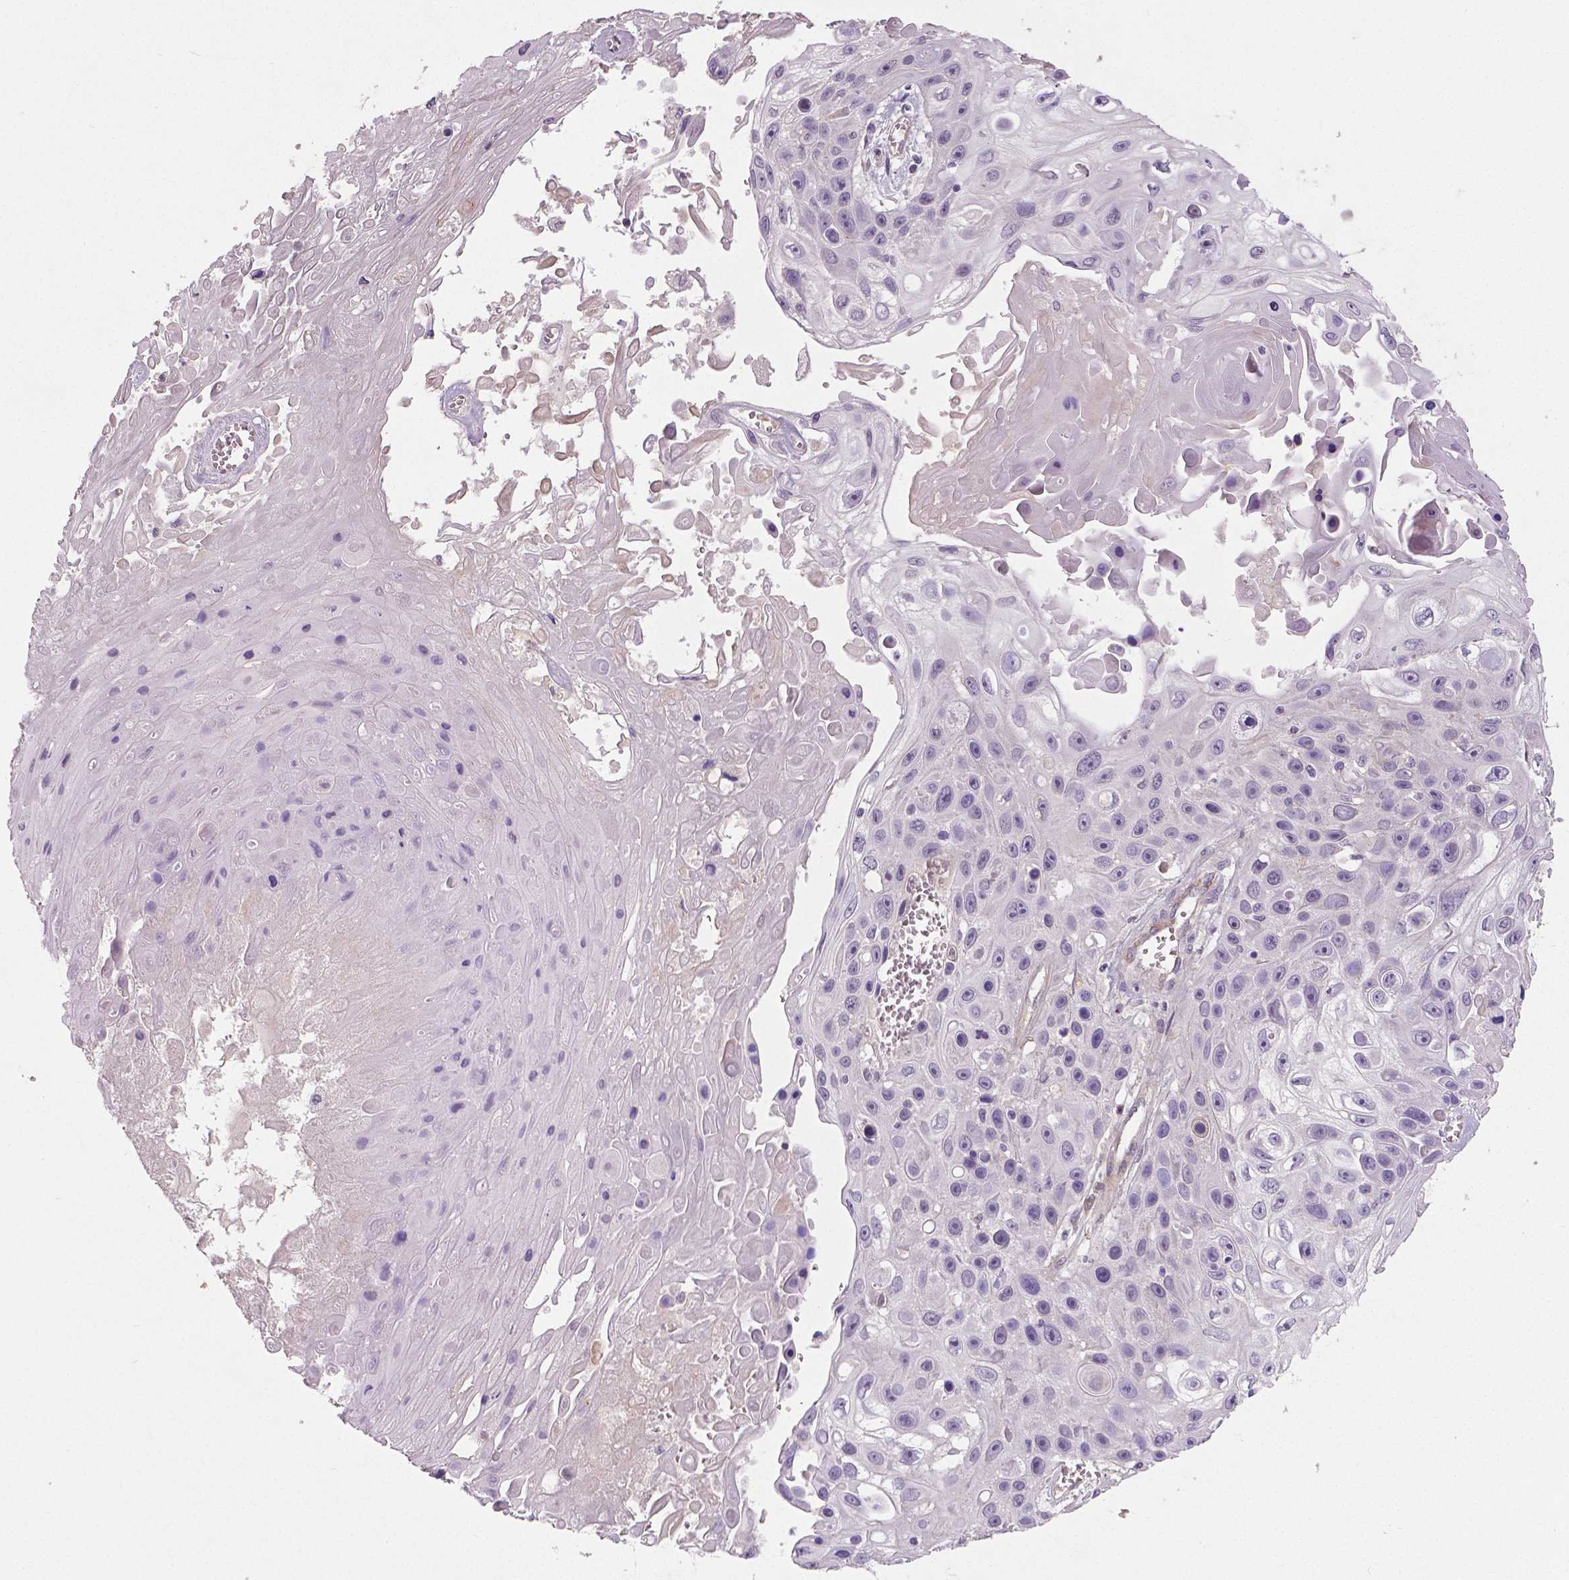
{"staining": {"intensity": "negative", "quantity": "none", "location": "none"}, "tissue": "skin cancer", "cell_type": "Tumor cells", "image_type": "cancer", "snomed": [{"axis": "morphology", "description": "Squamous cell carcinoma, NOS"}, {"axis": "topography", "description": "Skin"}], "caption": "Immunohistochemical staining of human skin cancer (squamous cell carcinoma) demonstrates no significant staining in tumor cells.", "gene": "FLT1", "patient": {"sex": "male", "age": 82}}